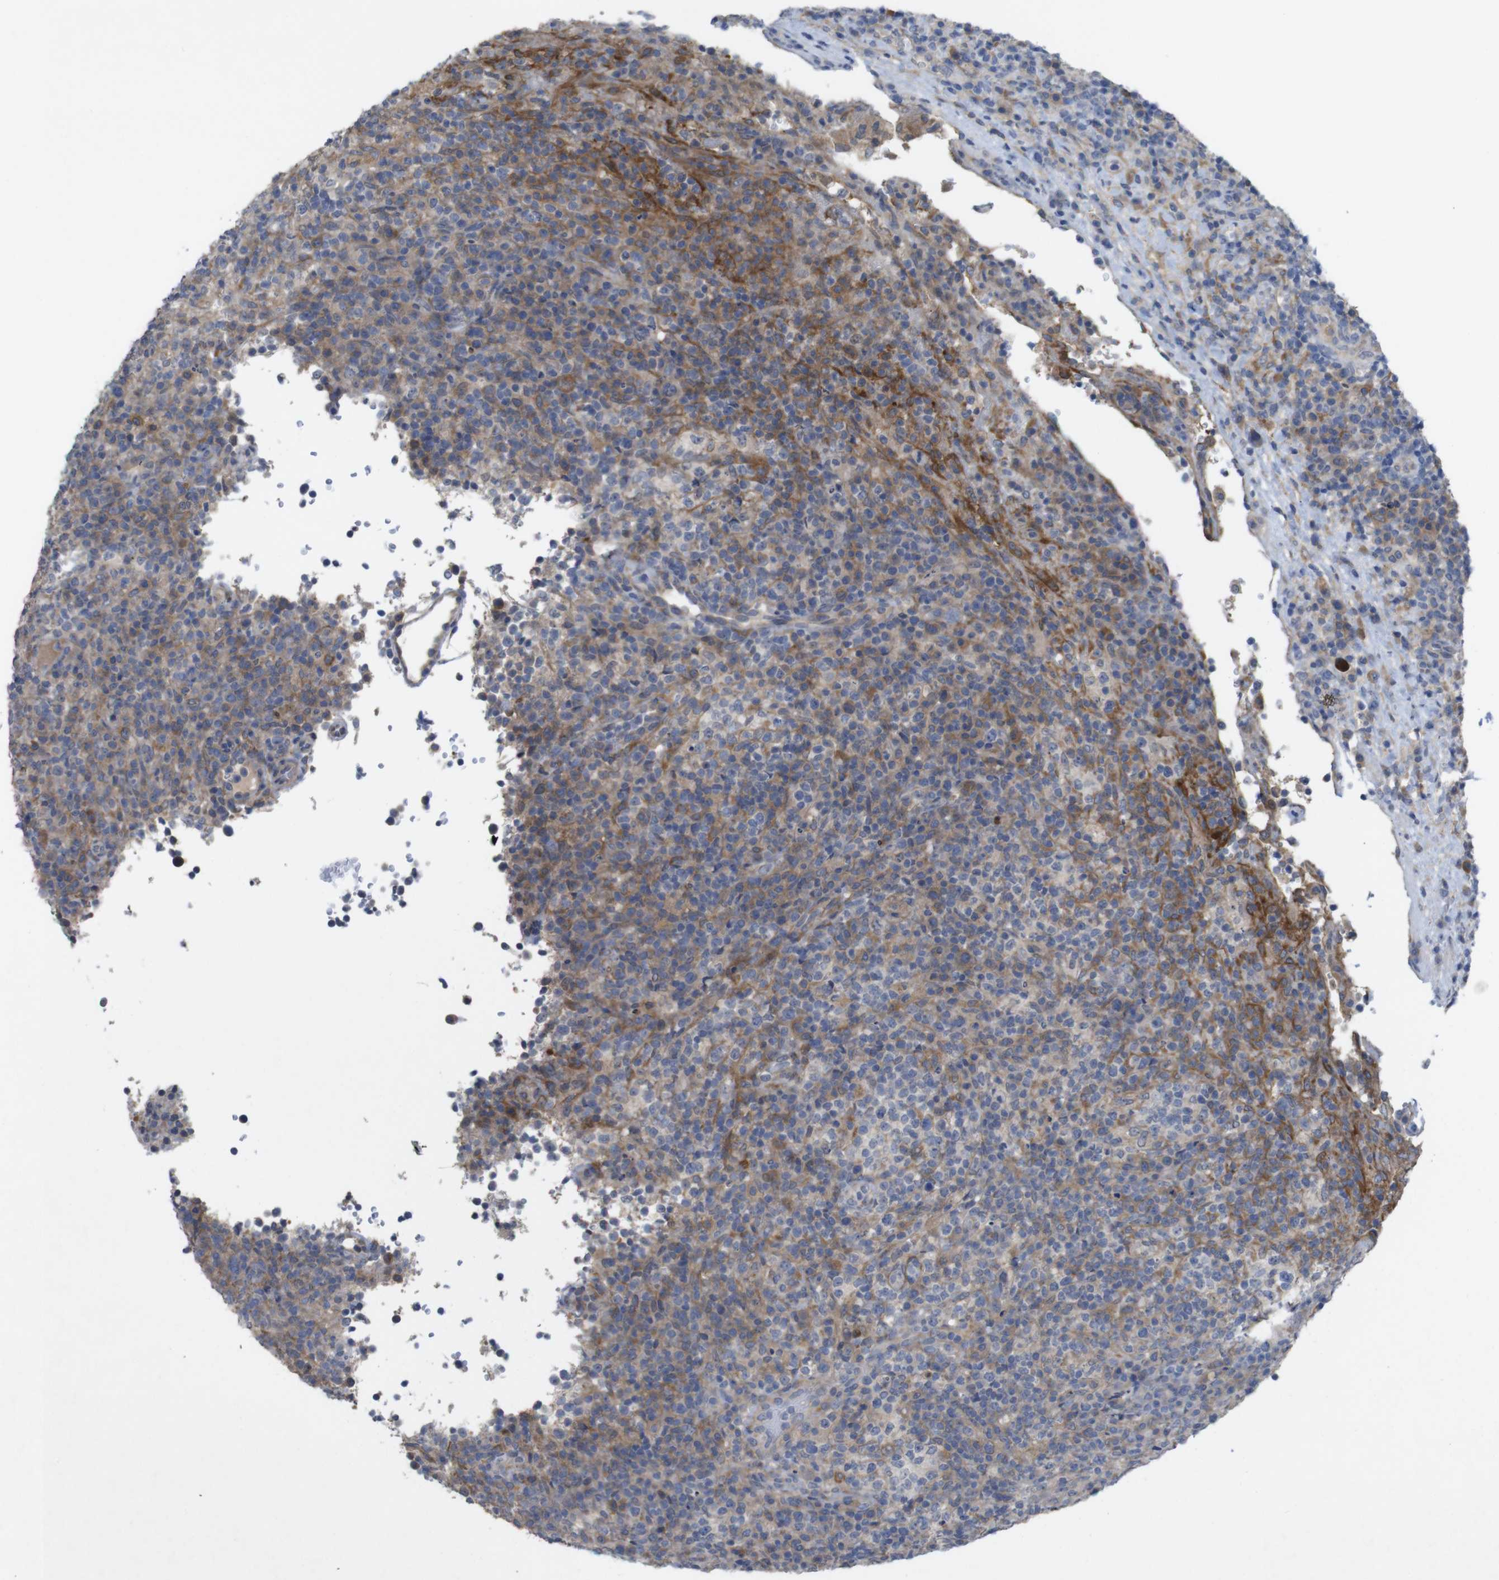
{"staining": {"intensity": "moderate", "quantity": ">75%", "location": "cytoplasmic/membranous"}, "tissue": "lymphoma", "cell_type": "Tumor cells", "image_type": "cancer", "snomed": [{"axis": "morphology", "description": "Malignant lymphoma, non-Hodgkin's type, High grade"}, {"axis": "topography", "description": "Lymph node"}], "caption": "Lymphoma stained with a protein marker reveals moderate staining in tumor cells.", "gene": "BCAR3", "patient": {"sex": "female", "age": 76}}